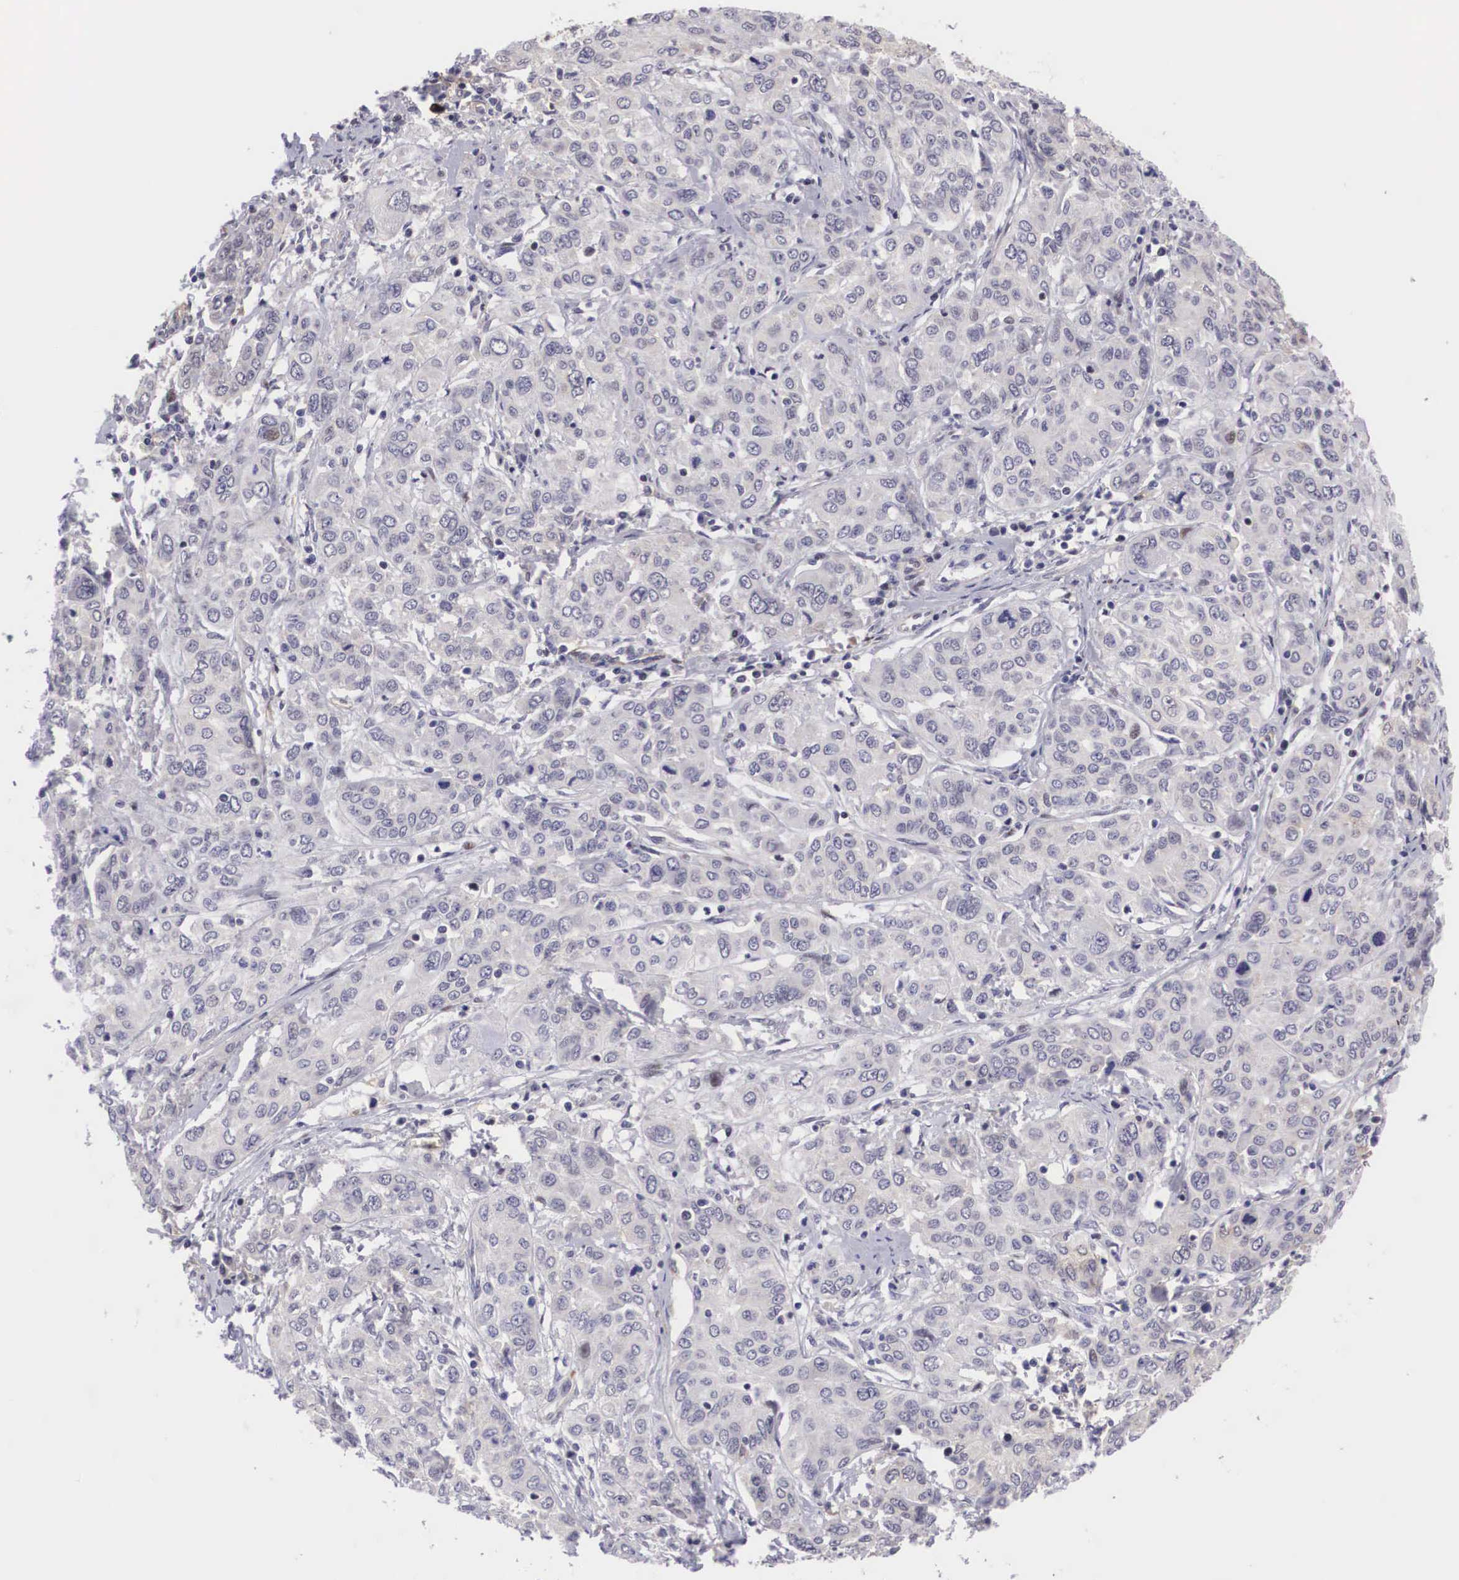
{"staining": {"intensity": "negative", "quantity": "none", "location": "none"}, "tissue": "cervical cancer", "cell_type": "Tumor cells", "image_type": "cancer", "snomed": [{"axis": "morphology", "description": "Squamous cell carcinoma, NOS"}, {"axis": "topography", "description": "Cervix"}], "caption": "An immunohistochemistry micrograph of cervical squamous cell carcinoma is shown. There is no staining in tumor cells of cervical squamous cell carcinoma.", "gene": "EMID1", "patient": {"sex": "female", "age": 38}}